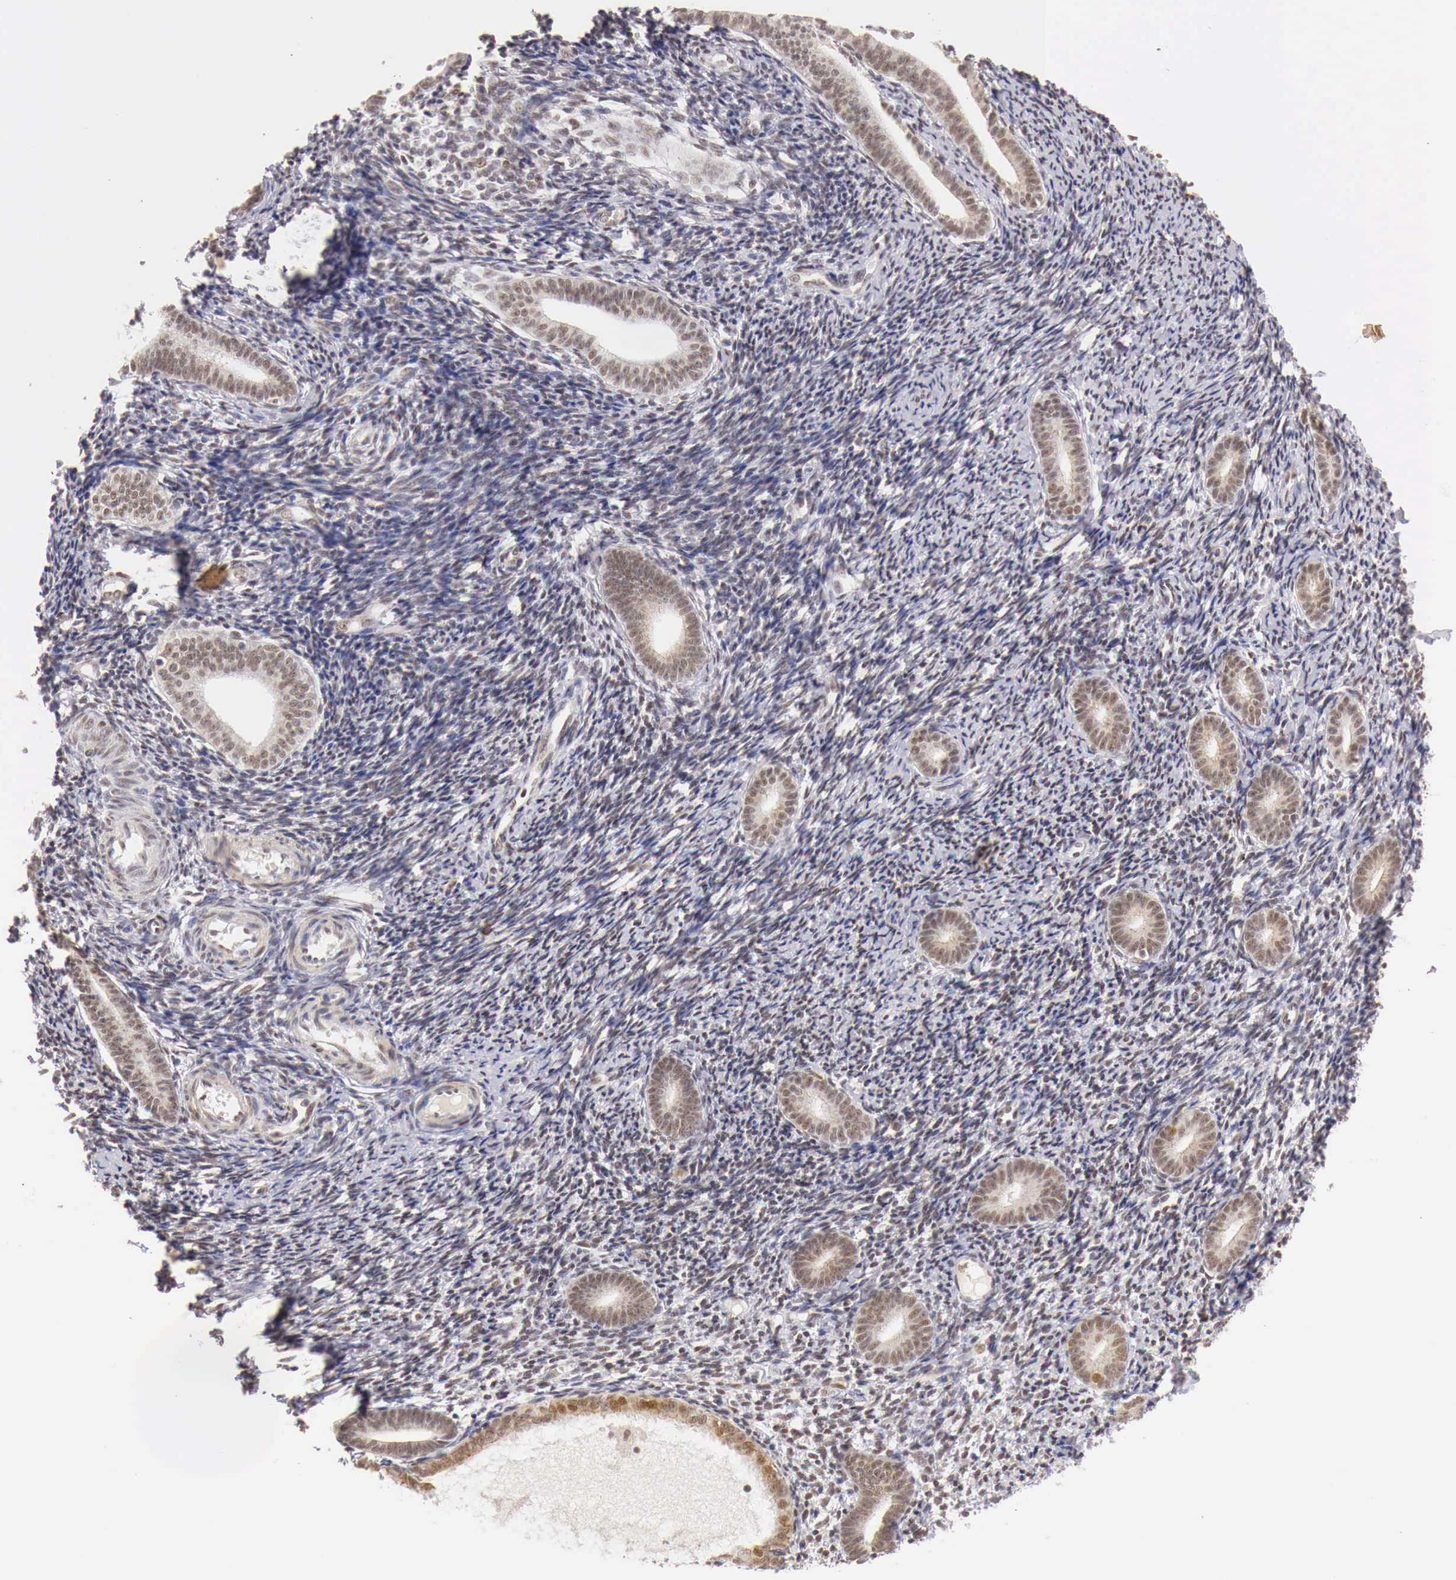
{"staining": {"intensity": "weak", "quantity": "25%-75%", "location": "nuclear"}, "tissue": "endometrium", "cell_type": "Cells in endometrial stroma", "image_type": "normal", "snomed": [{"axis": "morphology", "description": "Normal tissue, NOS"}, {"axis": "topography", "description": "Endometrium"}], "caption": "Cells in endometrial stroma display low levels of weak nuclear positivity in about 25%-75% of cells in benign endometrium. (Stains: DAB (3,3'-diaminobenzidine) in brown, nuclei in blue, Microscopy: brightfield microscopy at high magnification).", "gene": "GPKOW", "patient": {"sex": "female", "age": 52}}